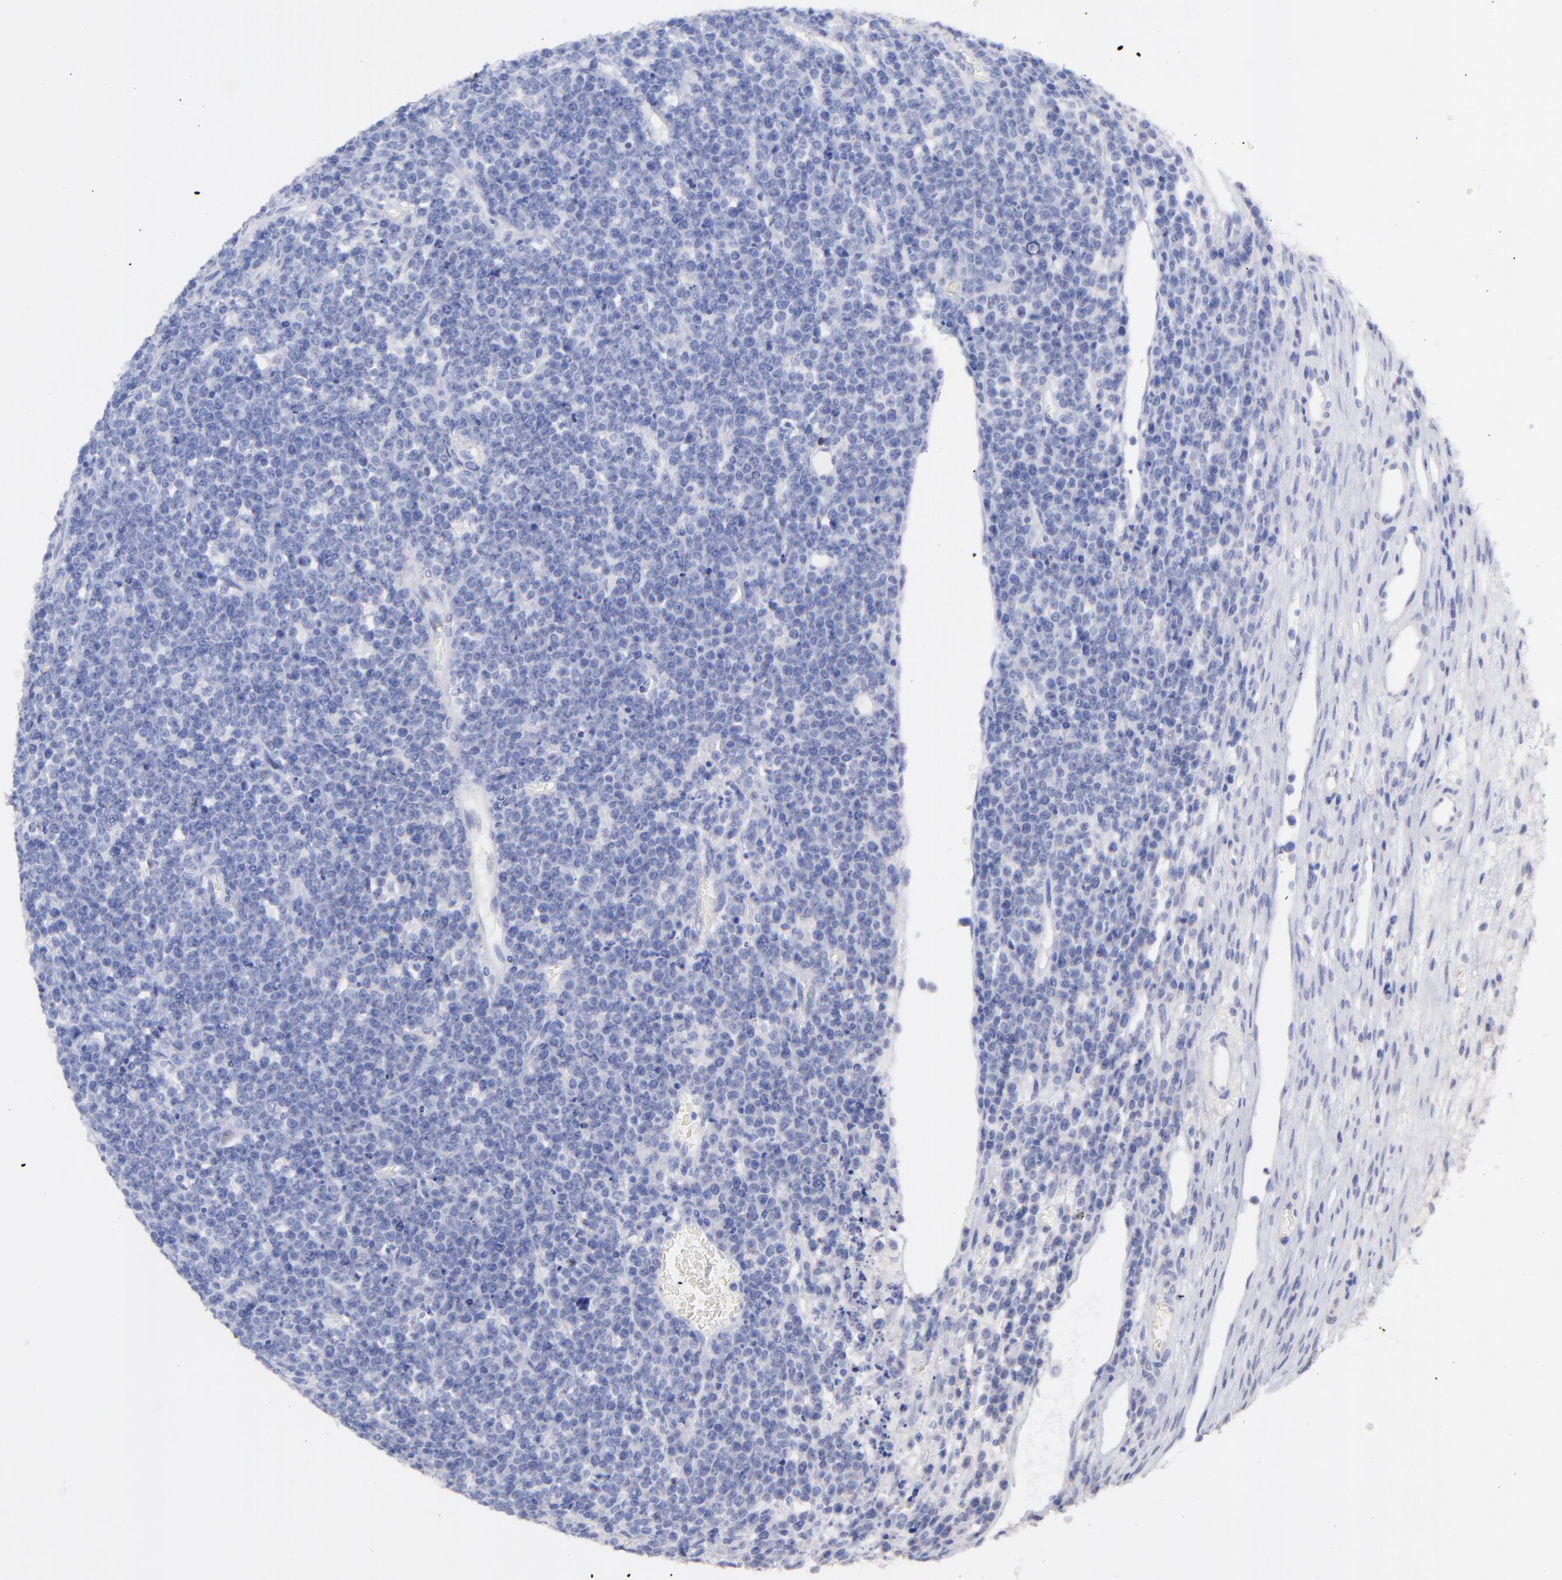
{"staining": {"intensity": "negative", "quantity": "none", "location": "none"}, "tissue": "lymphoma", "cell_type": "Tumor cells", "image_type": "cancer", "snomed": [{"axis": "morphology", "description": "Malignant lymphoma, non-Hodgkin's type, High grade"}, {"axis": "topography", "description": "Ovary"}], "caption": "Malignant lymphoma, non-Hodgkin's type (high-grade) was stained to show a protein in brown. There is no significant expression in tumor cells.", "gene": "CFAP57", "patient": {"sex": "female", "age": 56}}